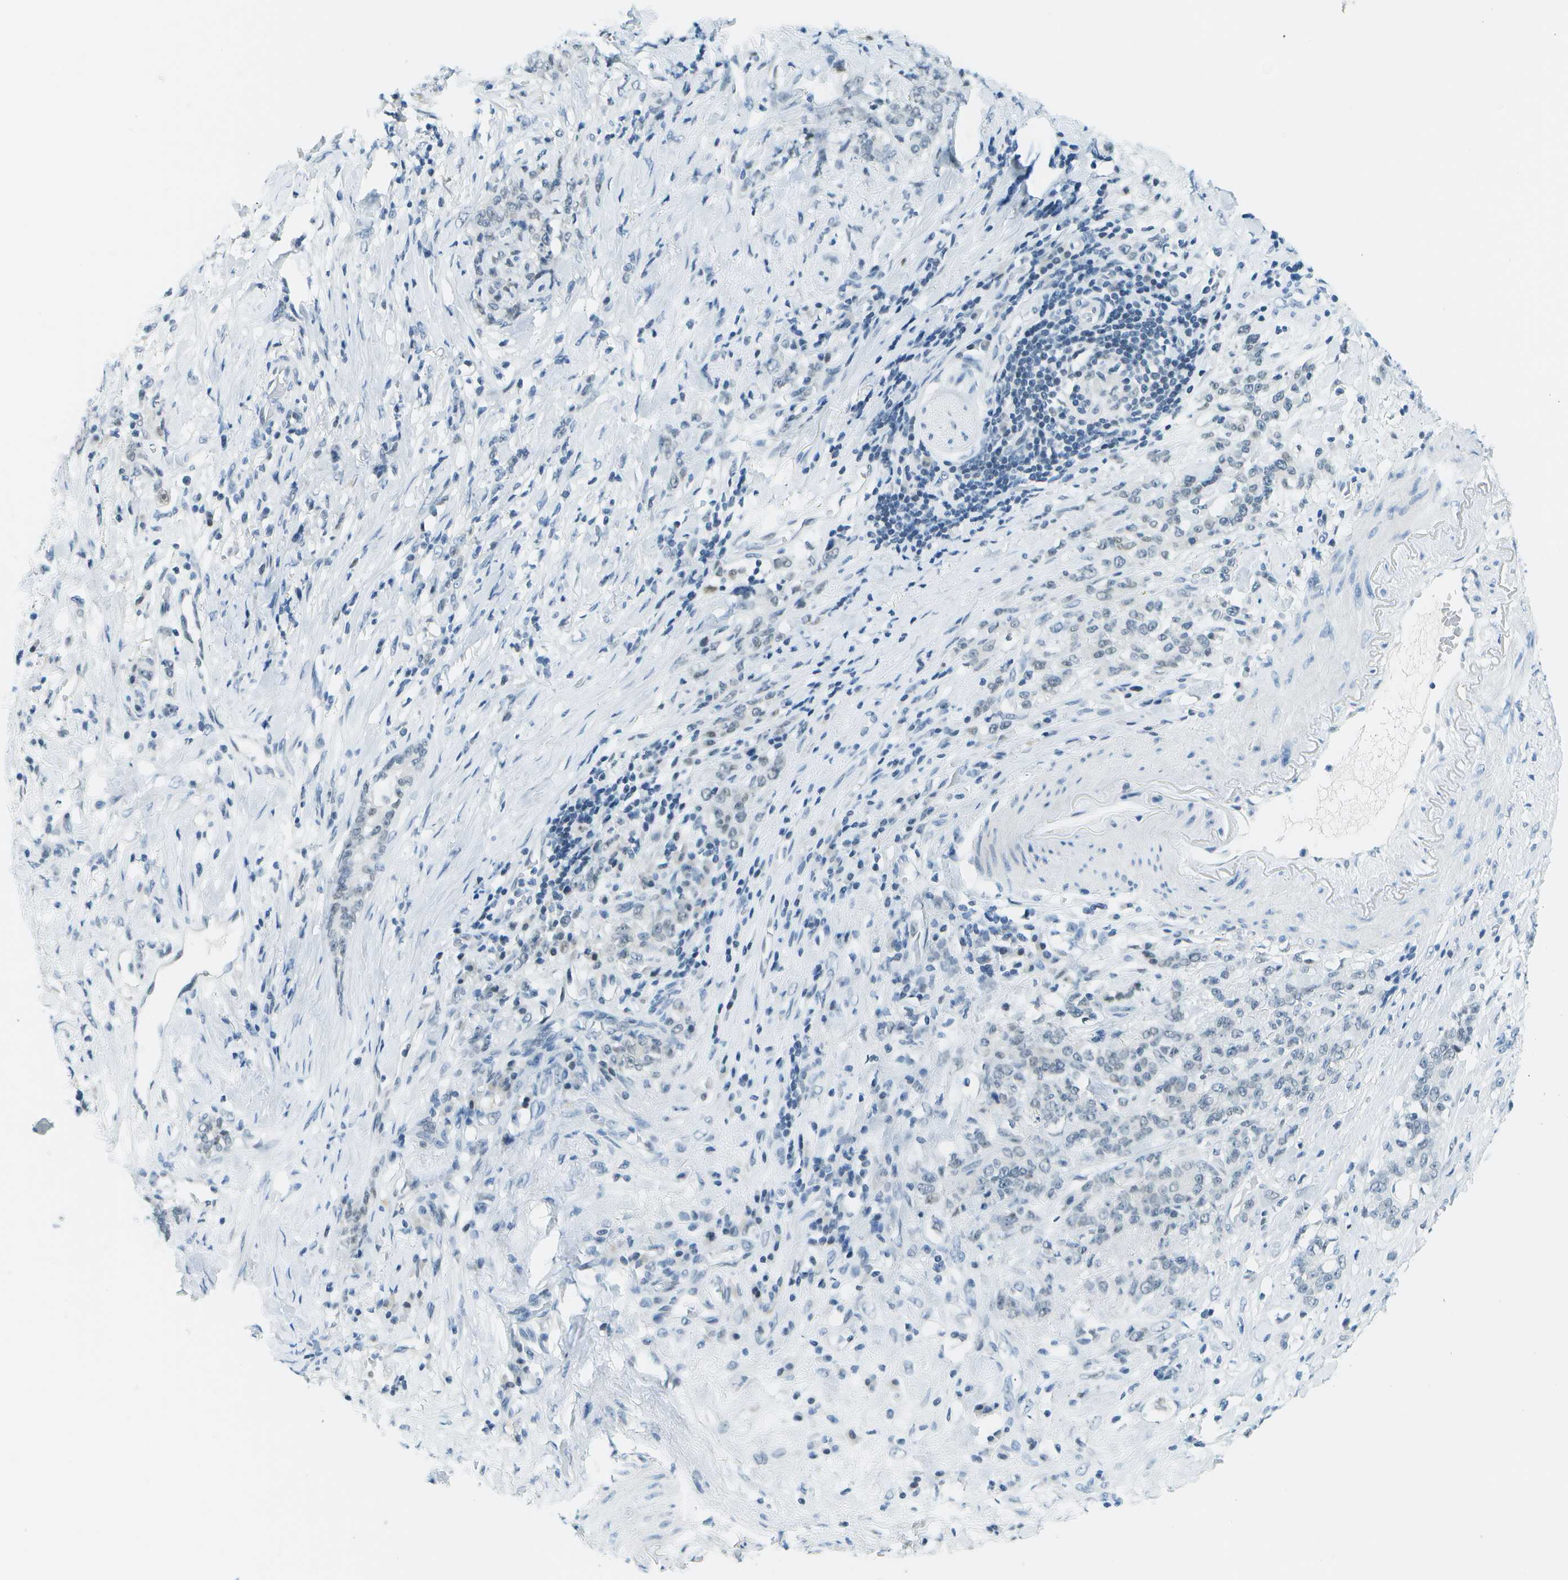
{"staining": {"intensity": "negative", "quantity": "none", "location": "none"}, "tissue": "stomach cancer", "cell_type": "Tumor cells", "image_type": "cancer", "snomed": [{"axis": "morphology", "description": "Adenocarcinoma, NOS"}, {"axis": "topography", "description": "Stomach, lower"}], "caption": "The immunohistochemistry micrograph has no significant expression in tumor cells of stomach cancer (adenocarcinoma) tissue. Nuclei are stained in blue.", "gene": "NEK11", "patient": {"sex": "male", "age": 88}}